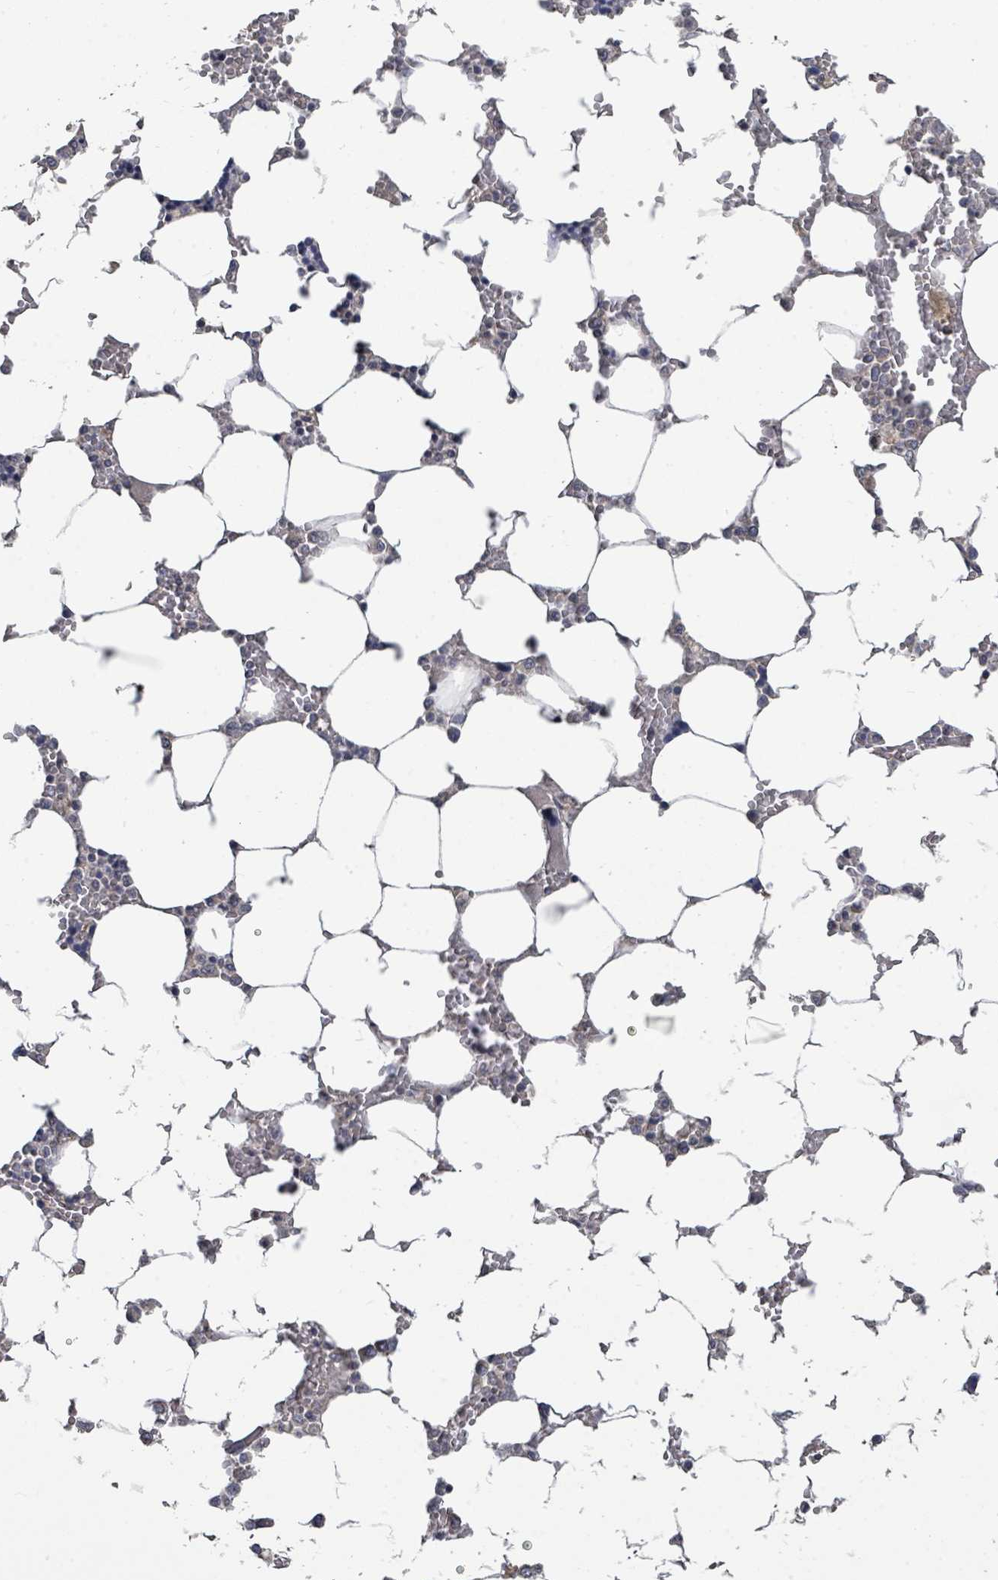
{"staining": {"intensity": "negative", "quantity": "none", "location": "none"}, "tissue": "bone marrow", "cell_type": "Hematopoietic cells", "image_type": "normal", "snomed": [{"axis": "morphology", "description": "Normal tissue, NOS"}, {"axis": "topography", "description": "Bone marrow"}], "caption": "This is an immunohistochemistry (IHC) image of normal bone marrow. There is no staining in hematopoietic cells.", "gene": "SLC9A7", "patient": {"sex": "male", "age": 64}}